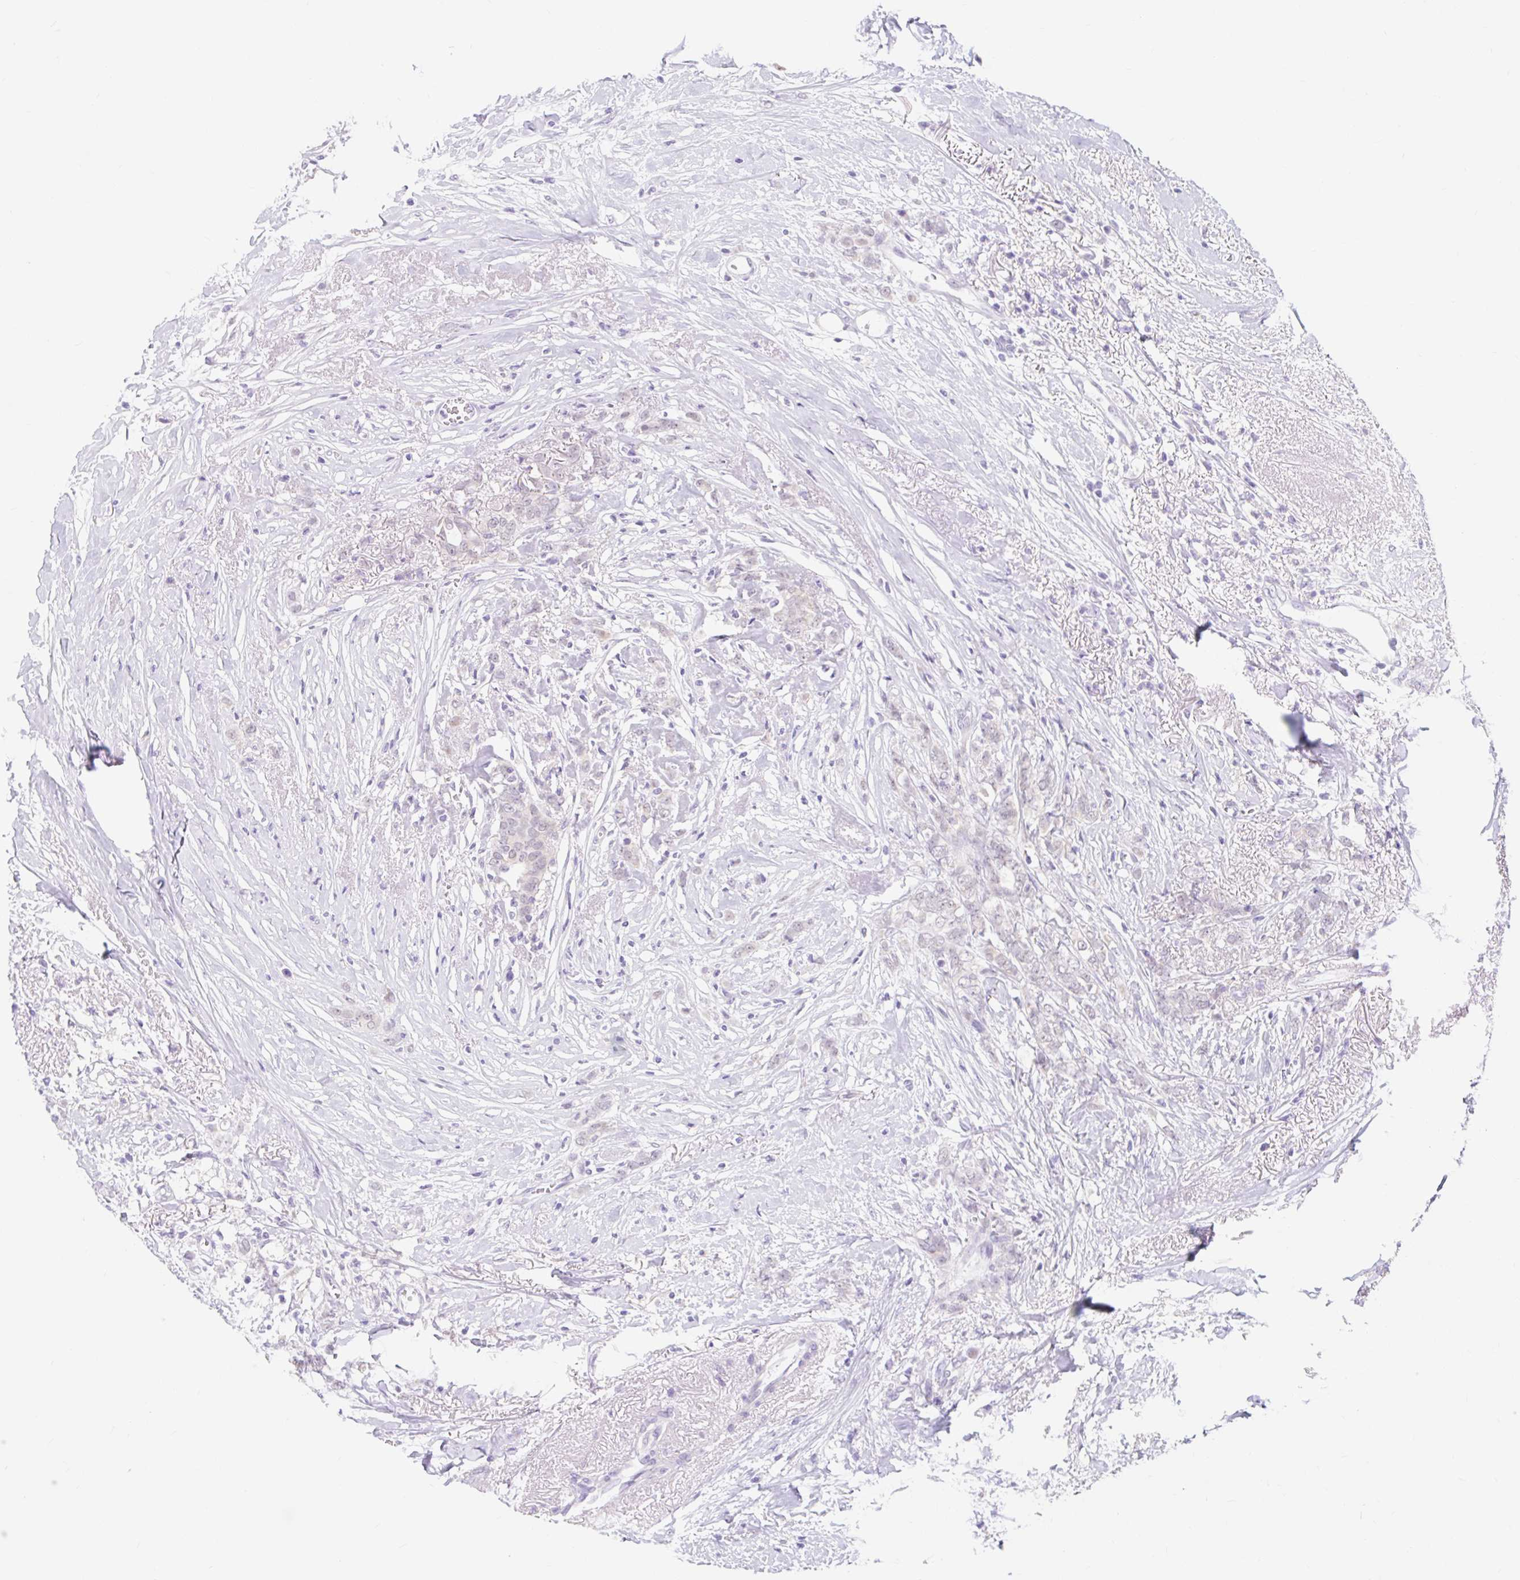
{"staining": {"intensity": "negative", "quantity": "none", "location": "none"}, "tissue": "breast cancer", "cell_type": "Tumor cells", "image_type": "cancer", "snomed": [{"axis": "morphology", "description": "Lobular carcinoma"}, {"axis": "topography", "description": "Breast"}], "caption": "Breast cancer was stained to show a protein in brown. There is no significant positivity in tumor cells.", "gene": "ITPK1", "patient": {"sex": "female", "age": 91}}